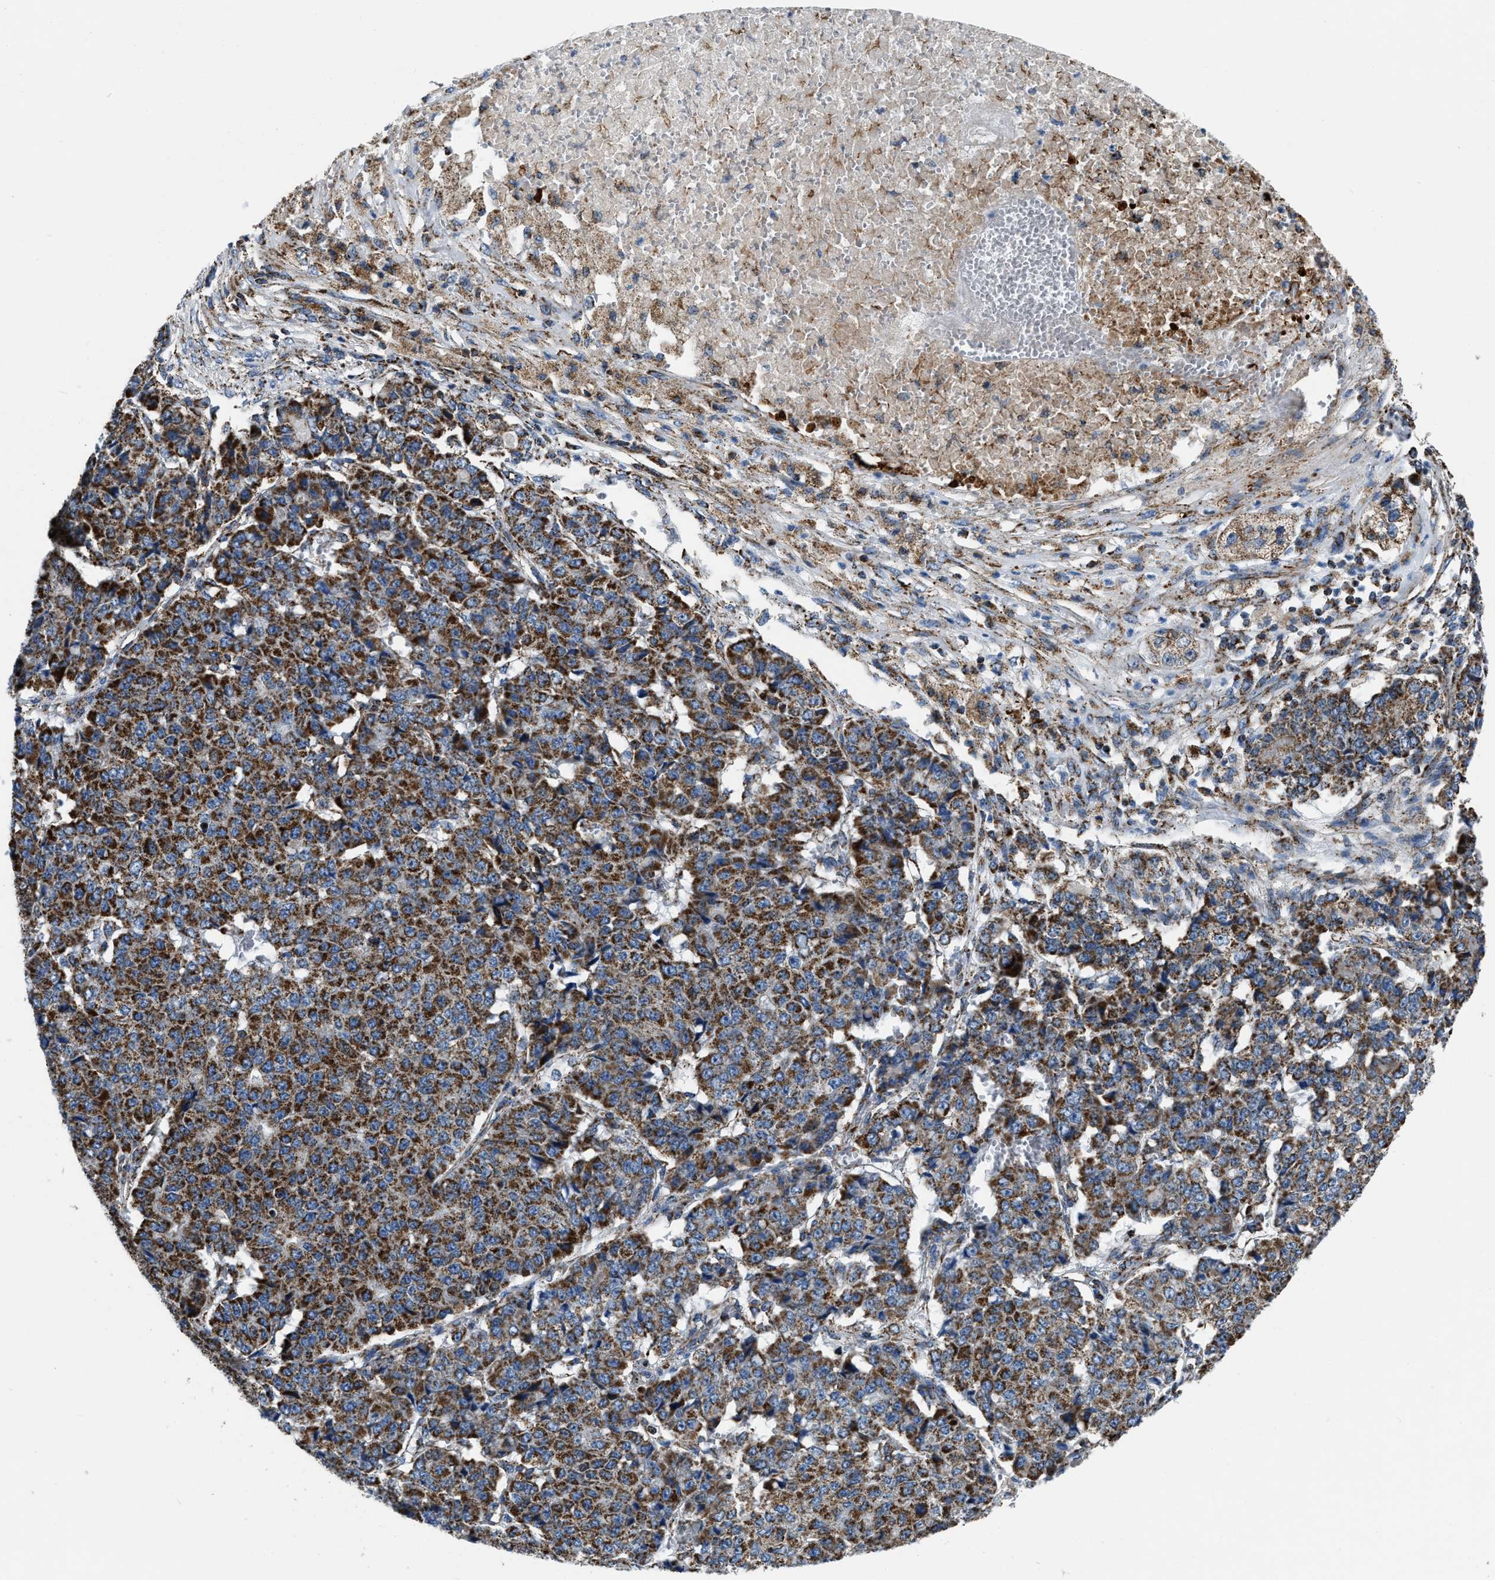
{"staining": {"intensity": "strong", "quantity": ">75%", "location": "cytoplasmic/membranous"}, "tissue": "pancreatic cancer", "cell_type": "Tumor cells", "image_type": "cancer", "snomed": [{"axis": "morphology", "description": "Adenocarcinoma, NOS"}, {"axis": "topography", "description": "Pancreas"}], "caption": "A micrograph of human pancreatic cancer (adenocarcinoma) stained for a protein demonstrates strong cytoplasmic/membranous brown staining in tumor cells.", "gene": "NSD3", "patient": {"sex": "male", "age": 50}}